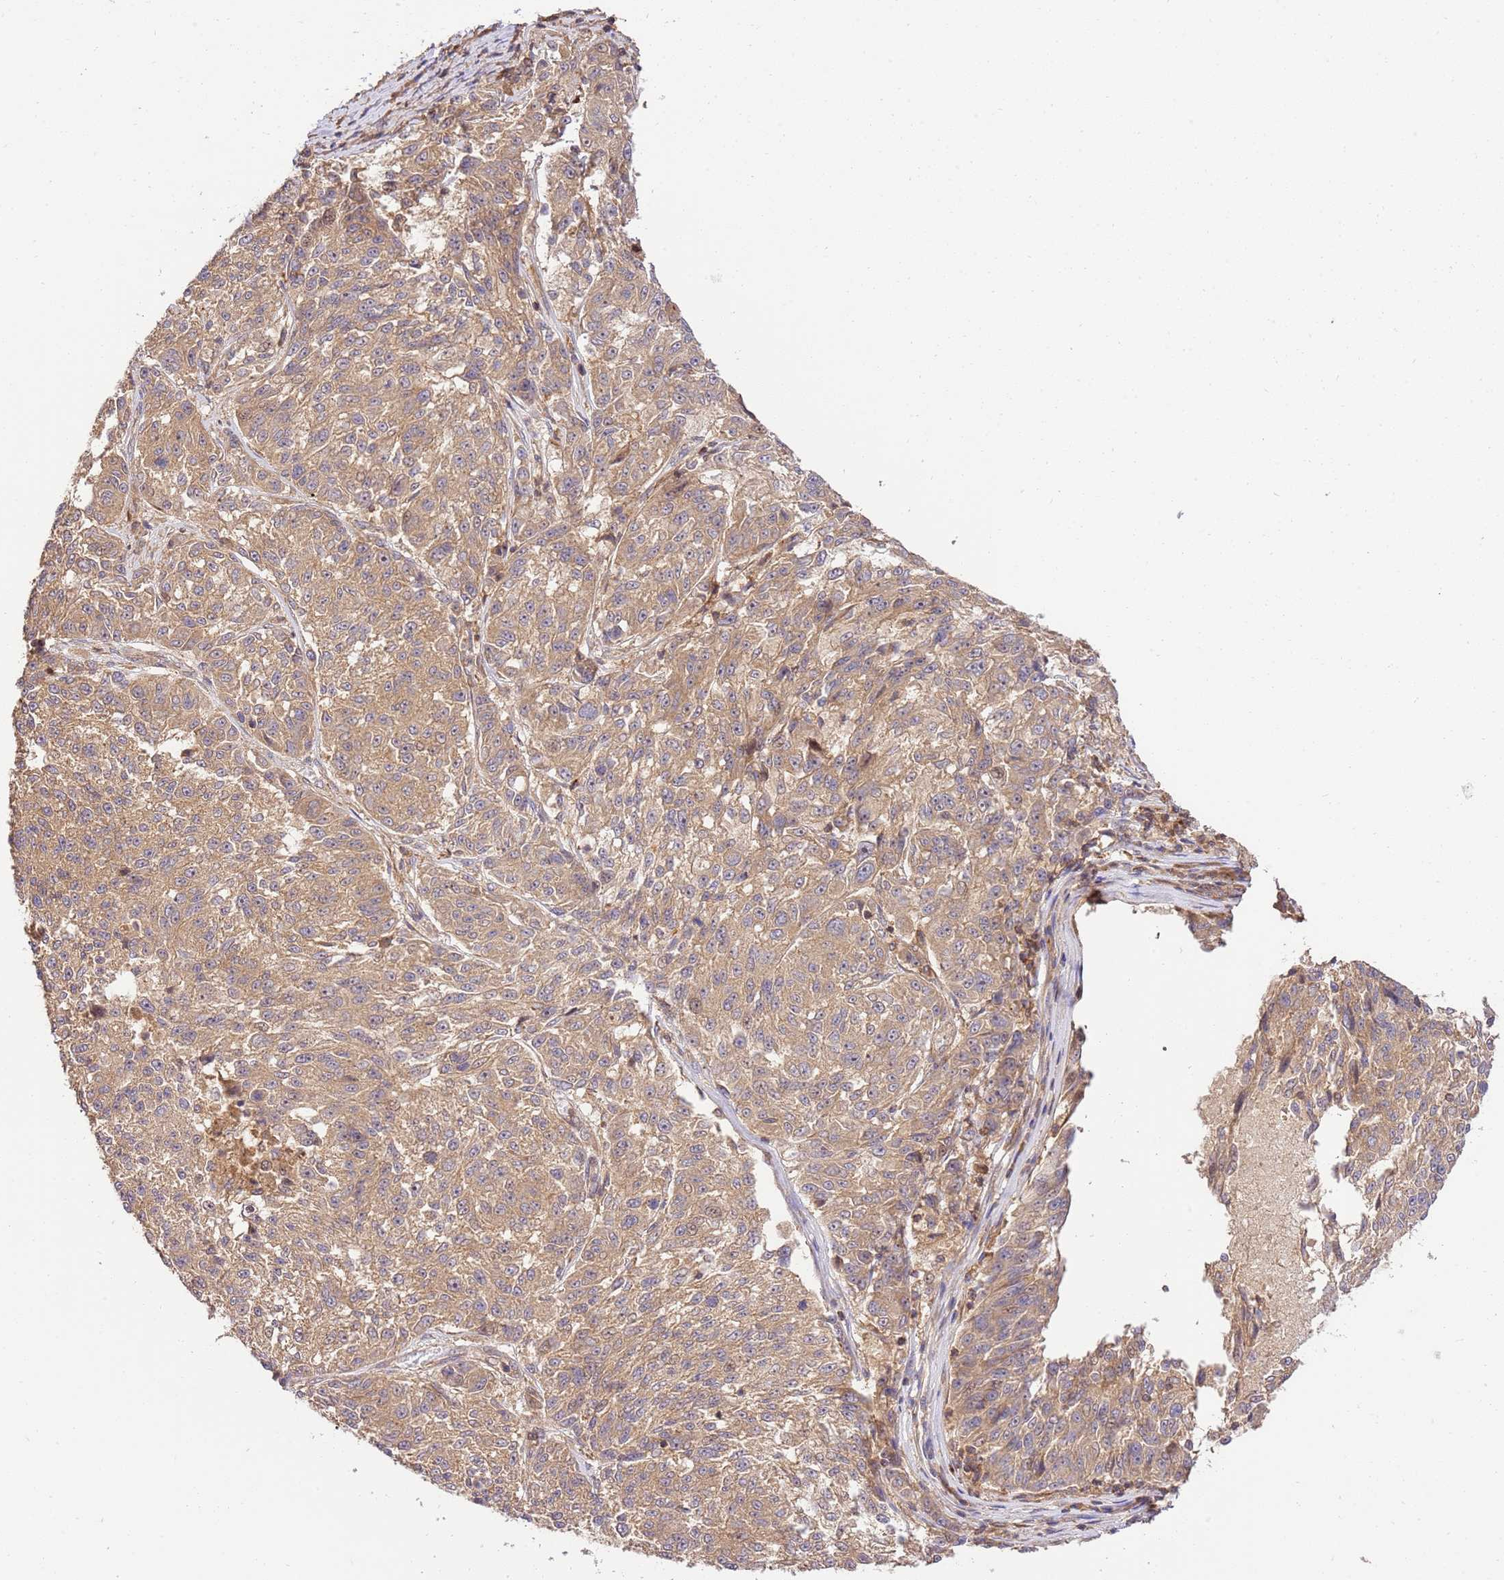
{"staining": {"intensity": "weak", "quantity": ">75%", "location": "cytoplasmic/membranous"}, "tissue": "melanoma", "cell_type": "Tumor cells", "image_type": "cancer", "snomed": [{"axis": "morphology", "description": "Malignant melanoma, NOS"}, {"axis": "topography", "description": "Skin"}], "caption": "Melanoma was stained to show a protein in brown. There is low levels of weak cytoplasmic/membranous staining in about >75% of tumor cells. (Stains: DAB in brown, nuclei in blue, Microscopy: brightfield microscopy at high magnification).", "gene": "GAREM1", "patient": {"sex": "male", "age": 53}}